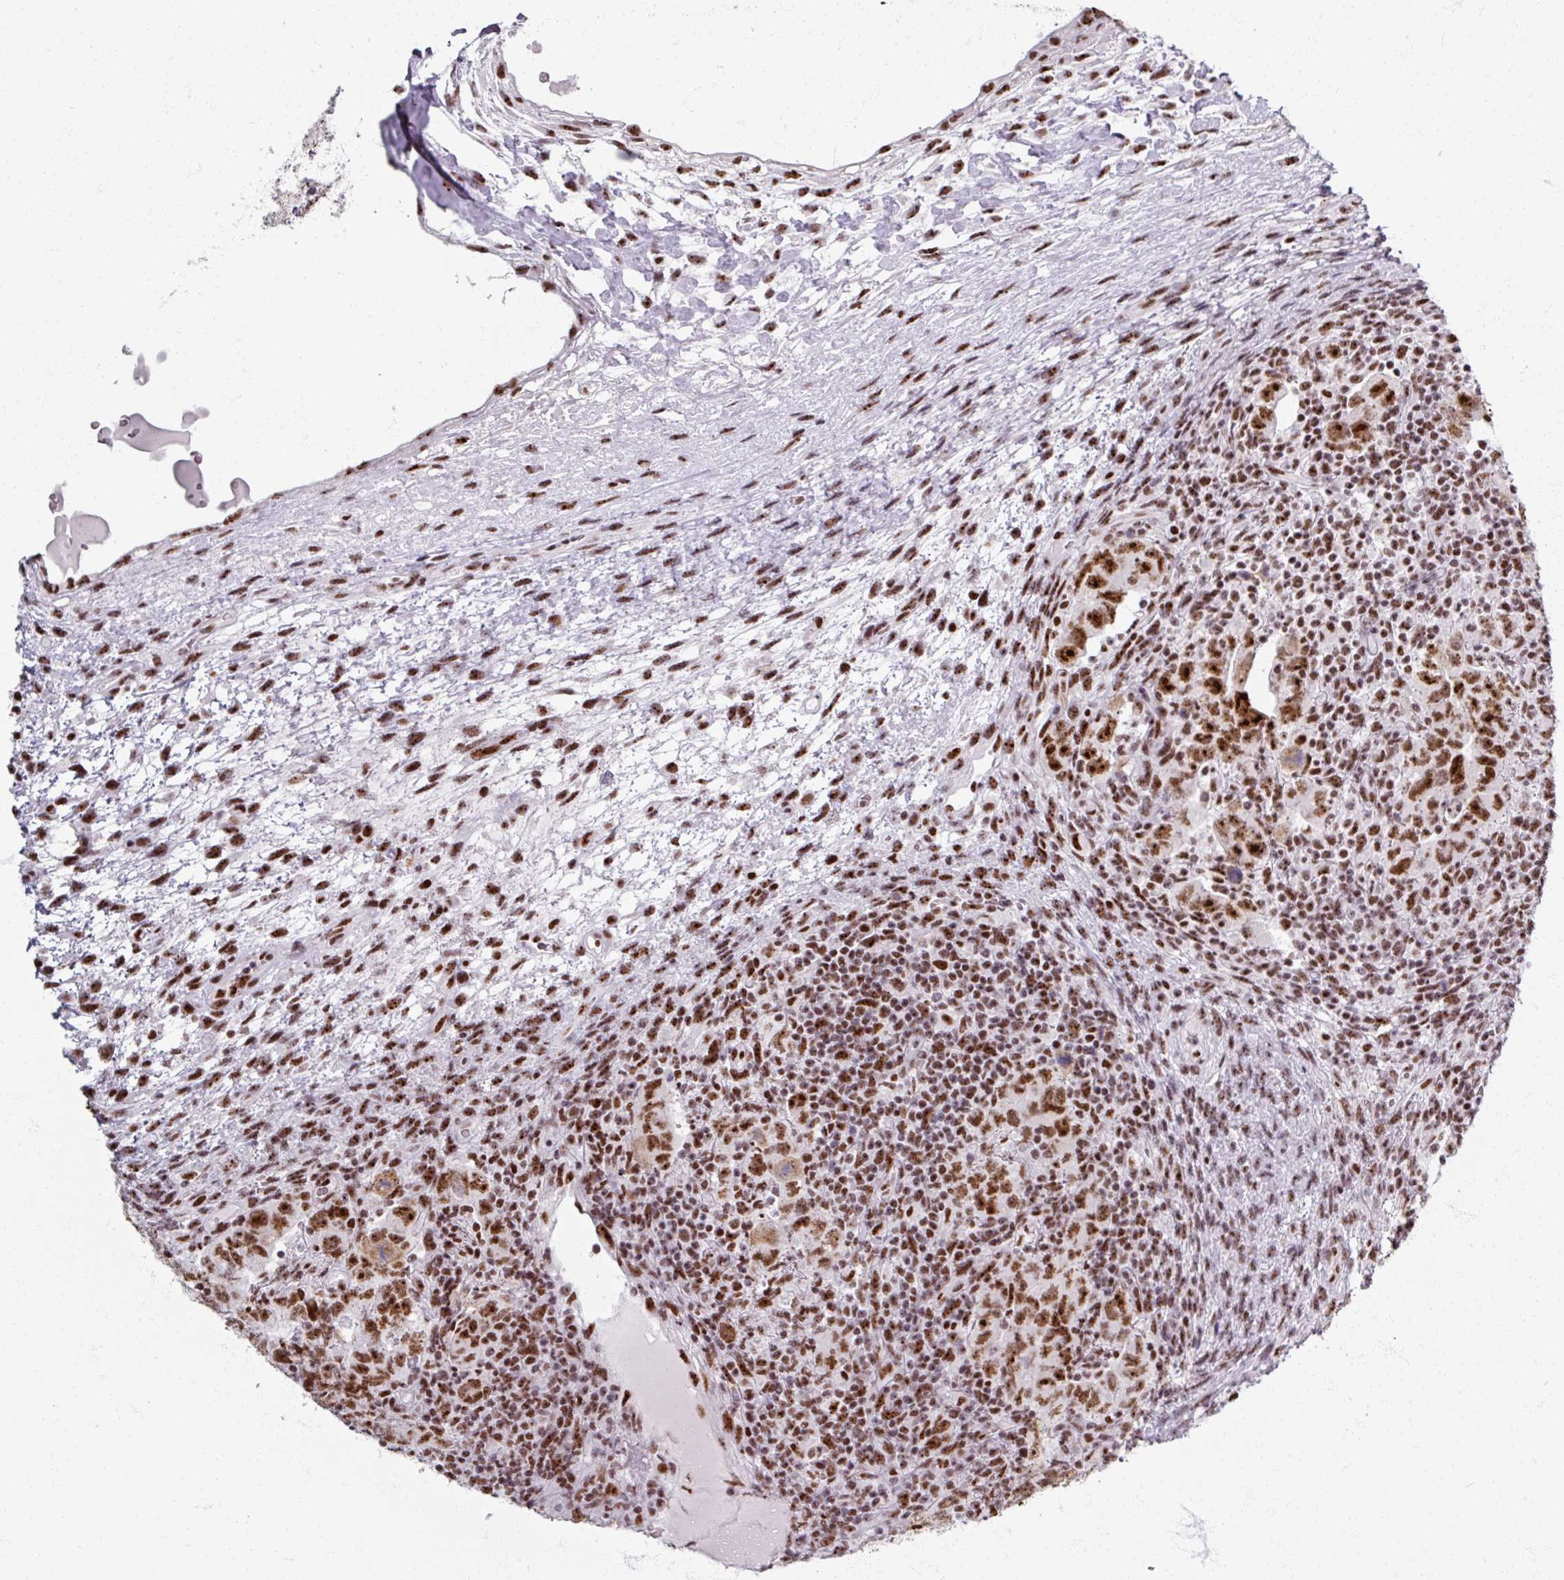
{"staining": {"intensity": "strong", "quantity": ">75%", "location": "nuclear"}, "tissue": "testis cancer", "cell_type": "Tumor cells", "image_type": "cancer", "snomed": [{"axis": "morphology", "description": "Carcinoma, Embryonal, NOS"}, {"axis": "topography", "description": "Testis"}], "caption": "Human embryonal carcinoma (testis) stained for a protein (brown) shows strong nuclear positive staining in approximately >75% of tumor cells.", "gene": "ADAR", "patient": {"sex": "male", "age": 24}}